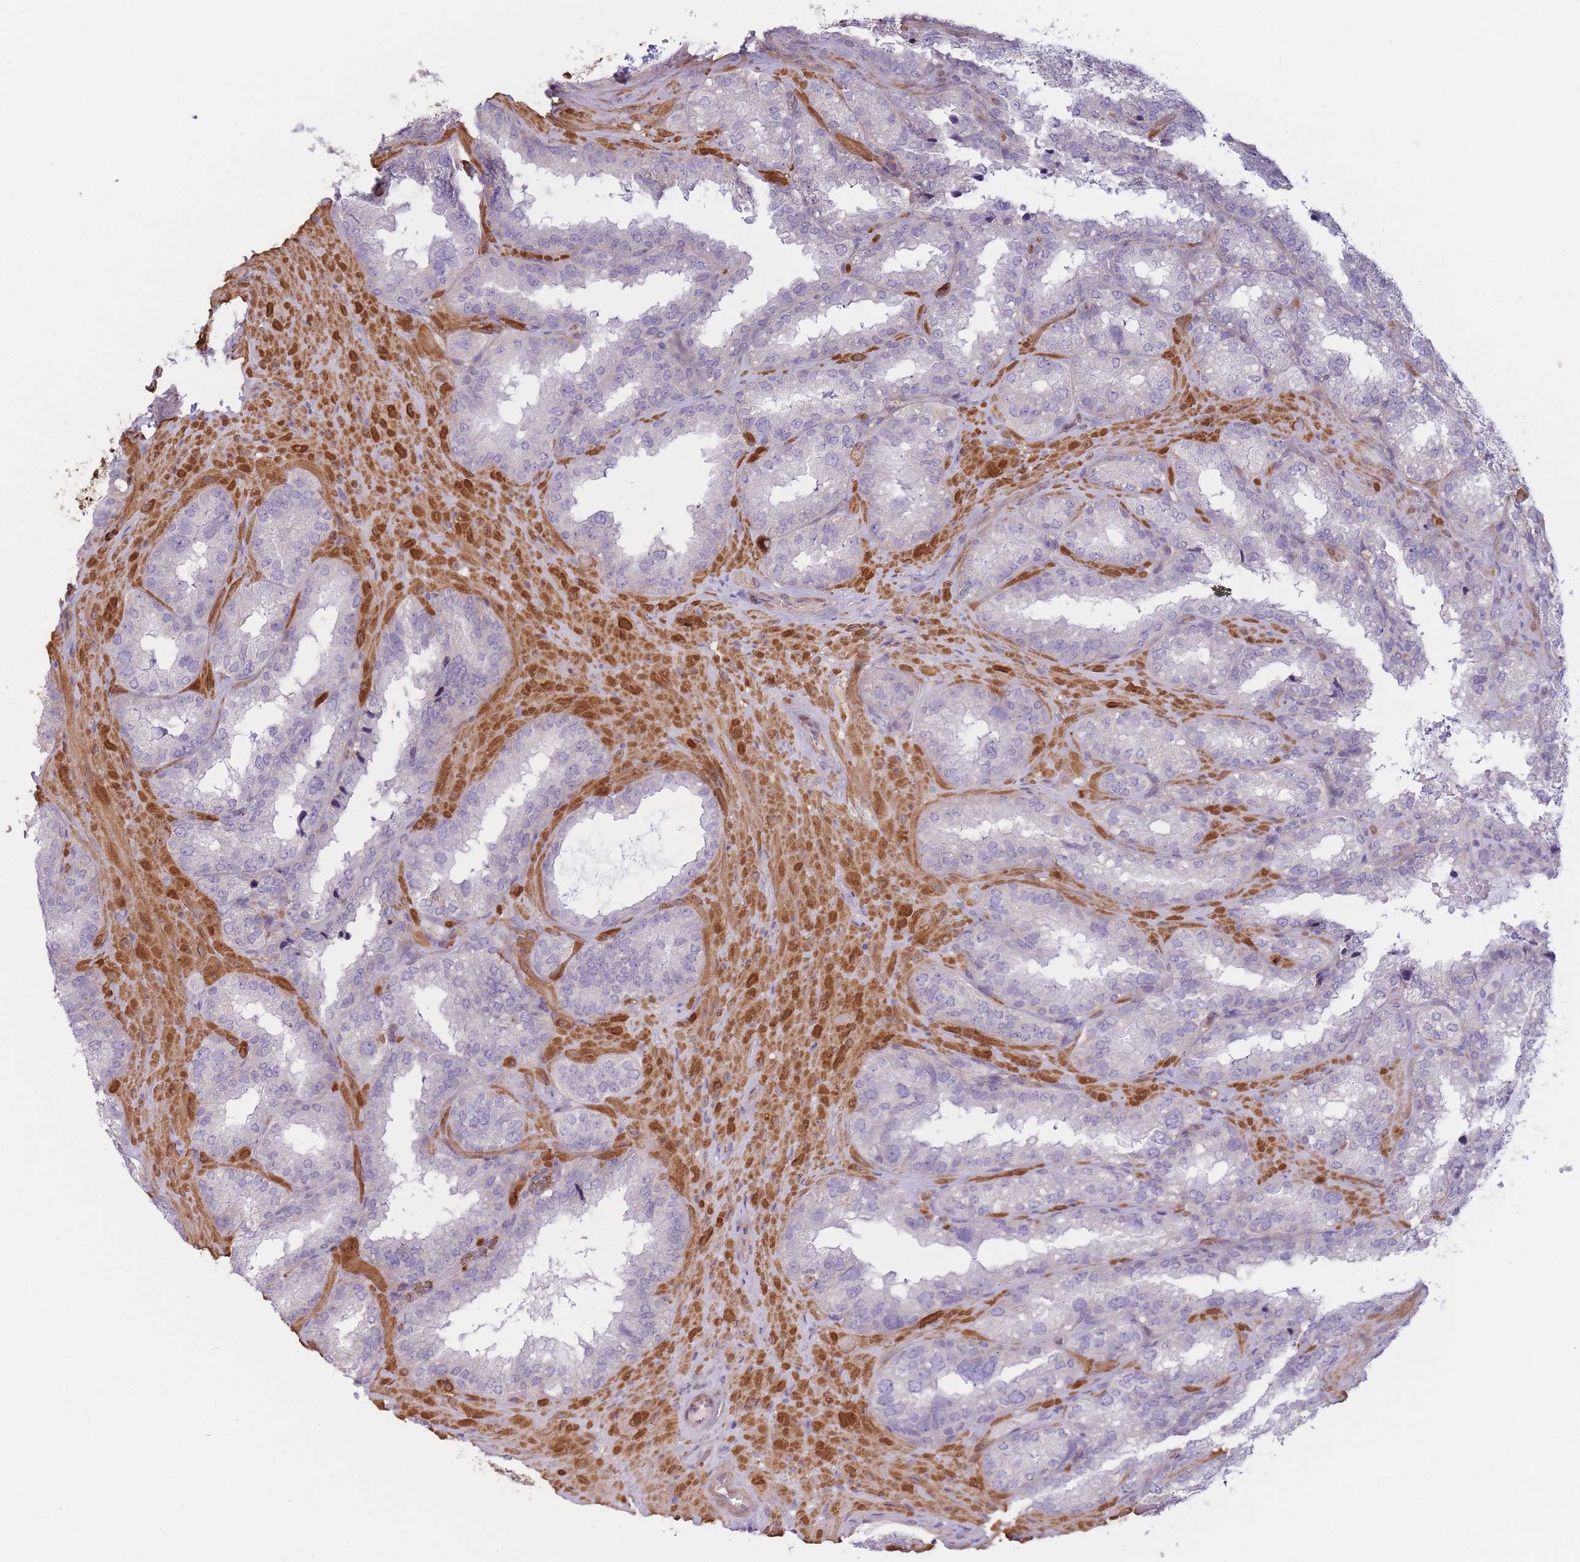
{"staining": {"intensity": "weak", "quantity": "<25%", "location": "cytoplasmic/membranous"}, "tissue": "seminal vesicle", "cell_type": "Glandular cells", "image_type": "normal", "snomed": [{"axis": "morphology", "description": "Normal tissue, NOS"}, {"axis": "topography", "description": "Seminal veicle"}], "caption": "The photomicrograph reveals no staining of glandular cells in benign seminal vesicle.", "gene": "SLC7A6", "patient": {"sex": "male", "age": 58}}